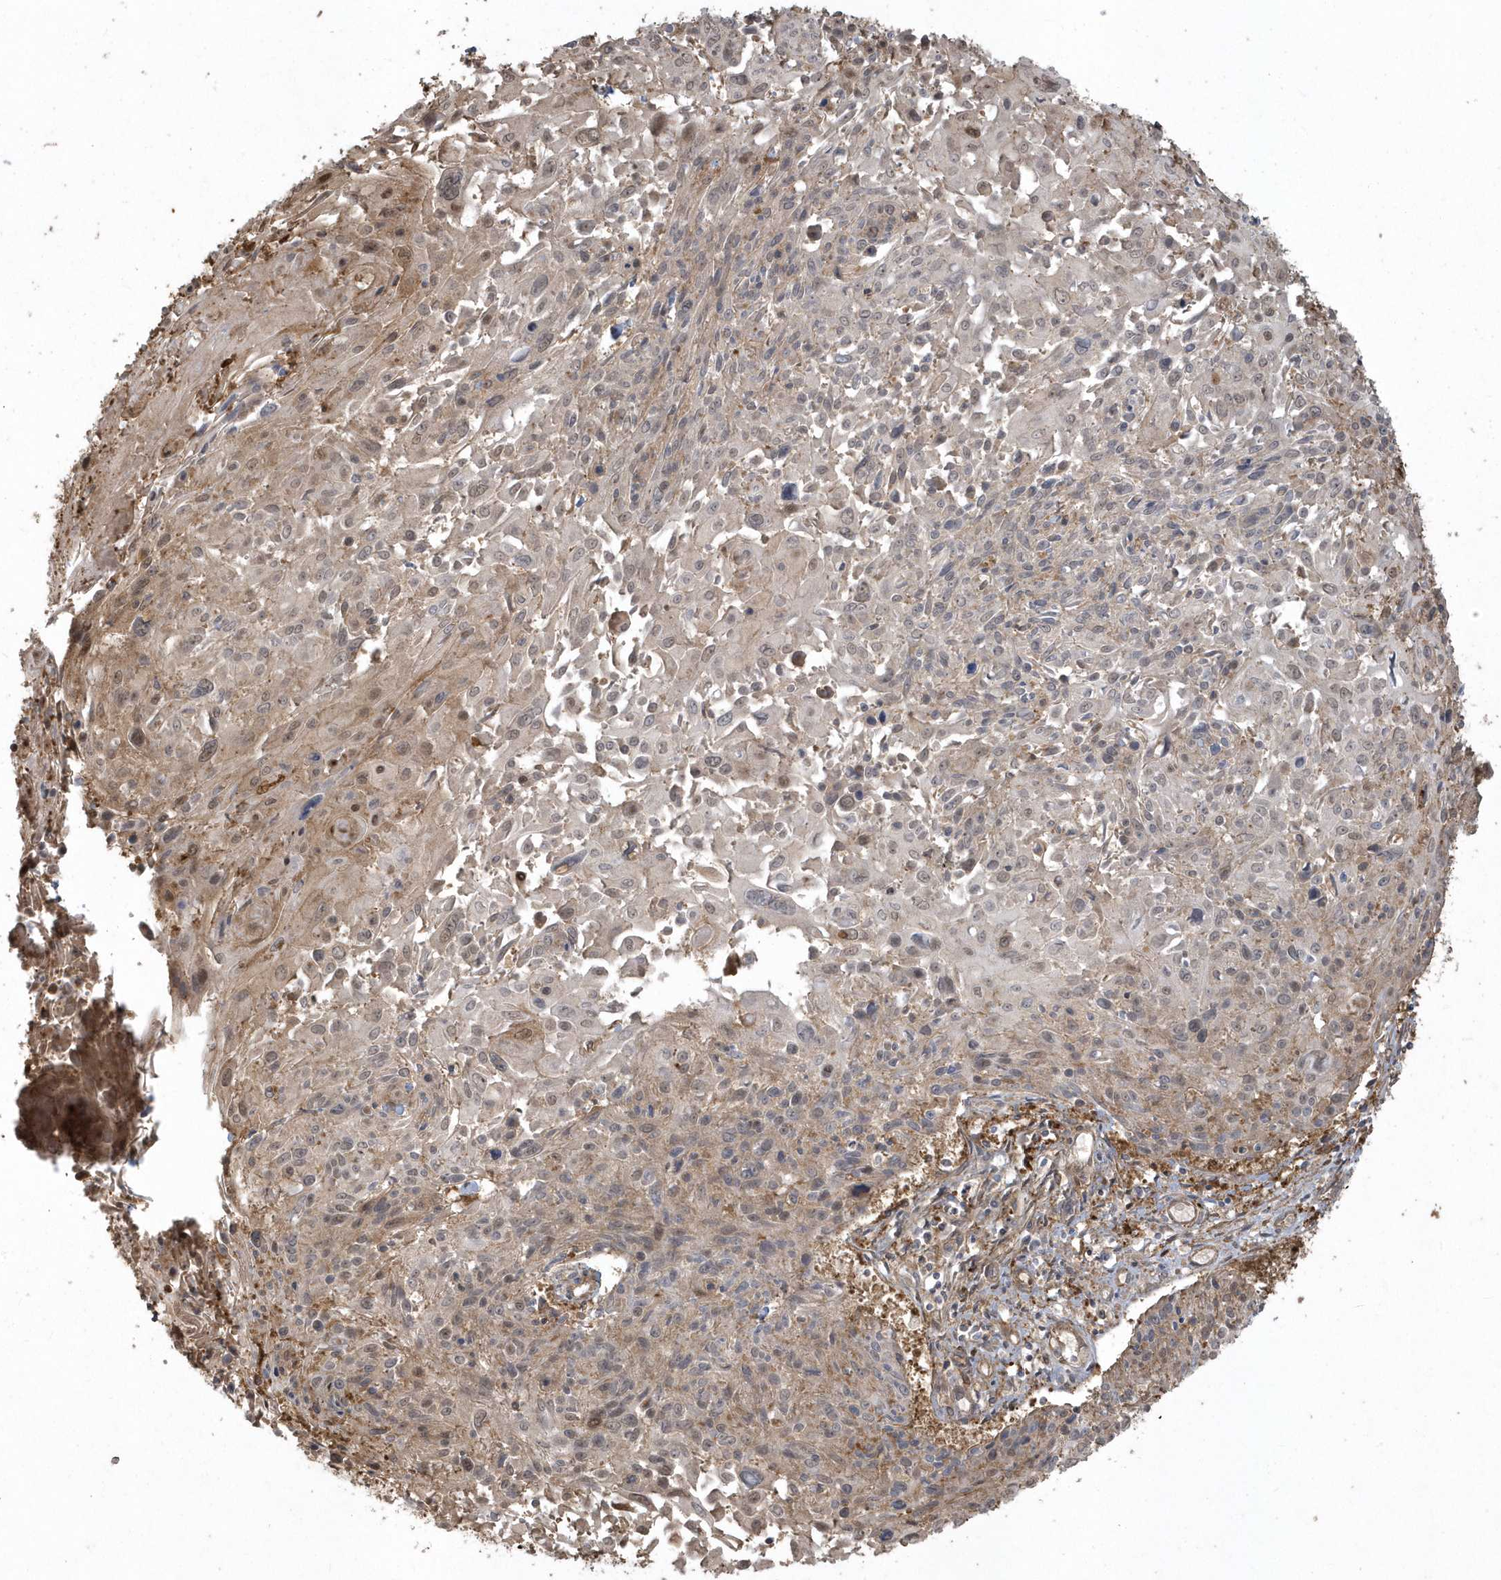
{"staining": {"intensity": "weak", "quantity": "25%-75%", "location": "cytoplasmic/membranous,nuclear"}, "tissue": "cervical cancer", "cell_type": "Tumor cells", "image_type": "cancer", "snomed": [{"axis": "morphology", "description": "Squamous cell carcinoma, NOS"}, {"axis": "topography", "description": "Cervix"}], "caption": "Immunohistochemical staining of cervical cancer (squamous cell carcinoma) reveals low levels of weak cytoplasmic/membranous and nuclear staining in approximately 25%-75% of tumor cells.", "gene": "HNMT", "patient": {"sex": "female", "age": 51}}